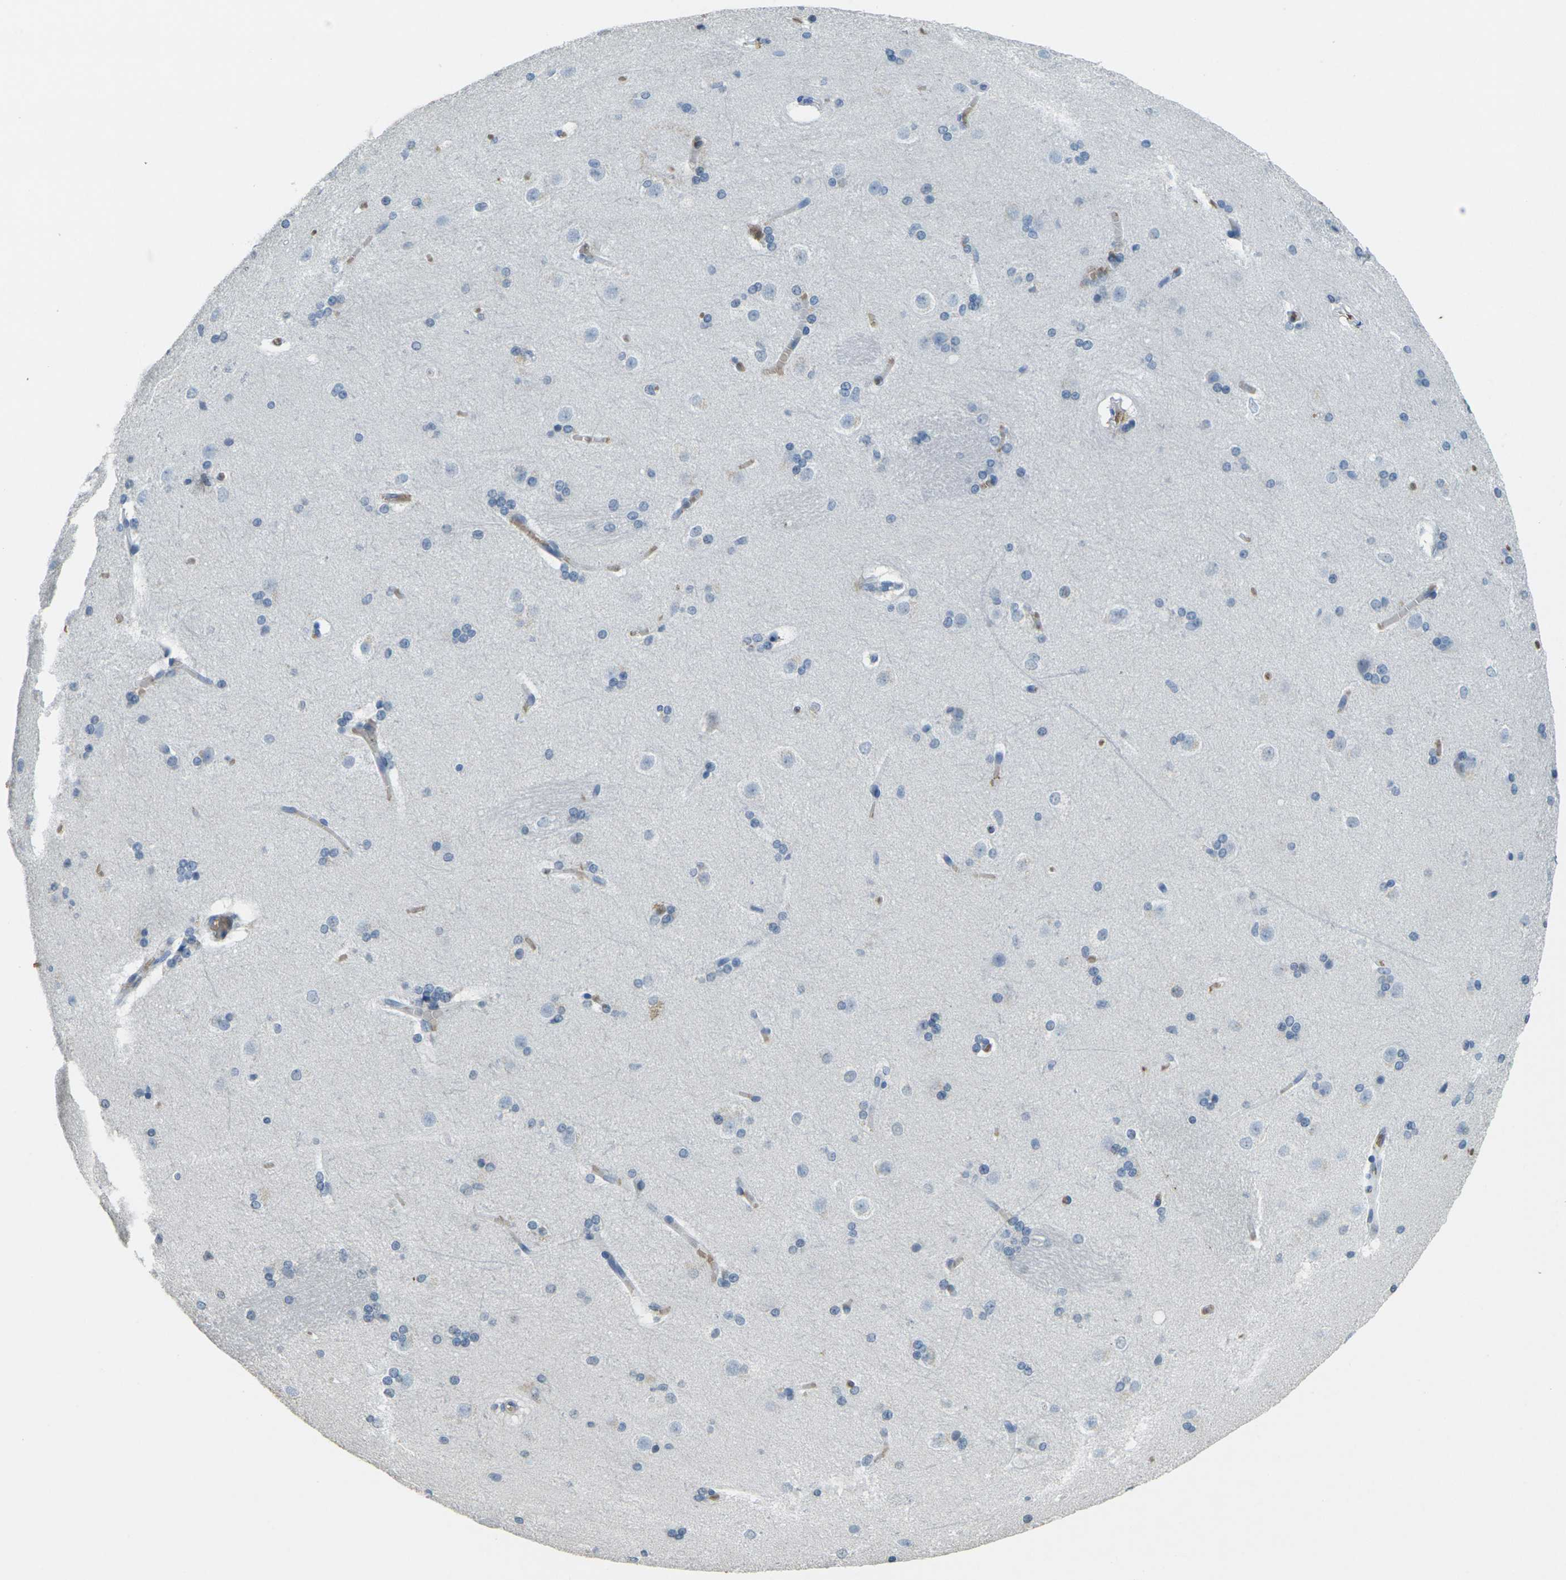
{"staining": {"intensity": "negative", "quantity": "none", "location": "none"}, "tissue": "caudate", "cell_type": "Glial cells", "image_type": "normal", "snomed": [{"axis": "morphology", "description": "Normal tissue, NOS"}, {"axis": "topography", "description": "Lateral ventricle wall"}], "caption": "An immunohistochemistry (IHC) histopathology image of normal caudate is shown. There is no staining in glial cells of caudate.", "gene": "HBB", "patient": {"sex": "female", "age": 19}}